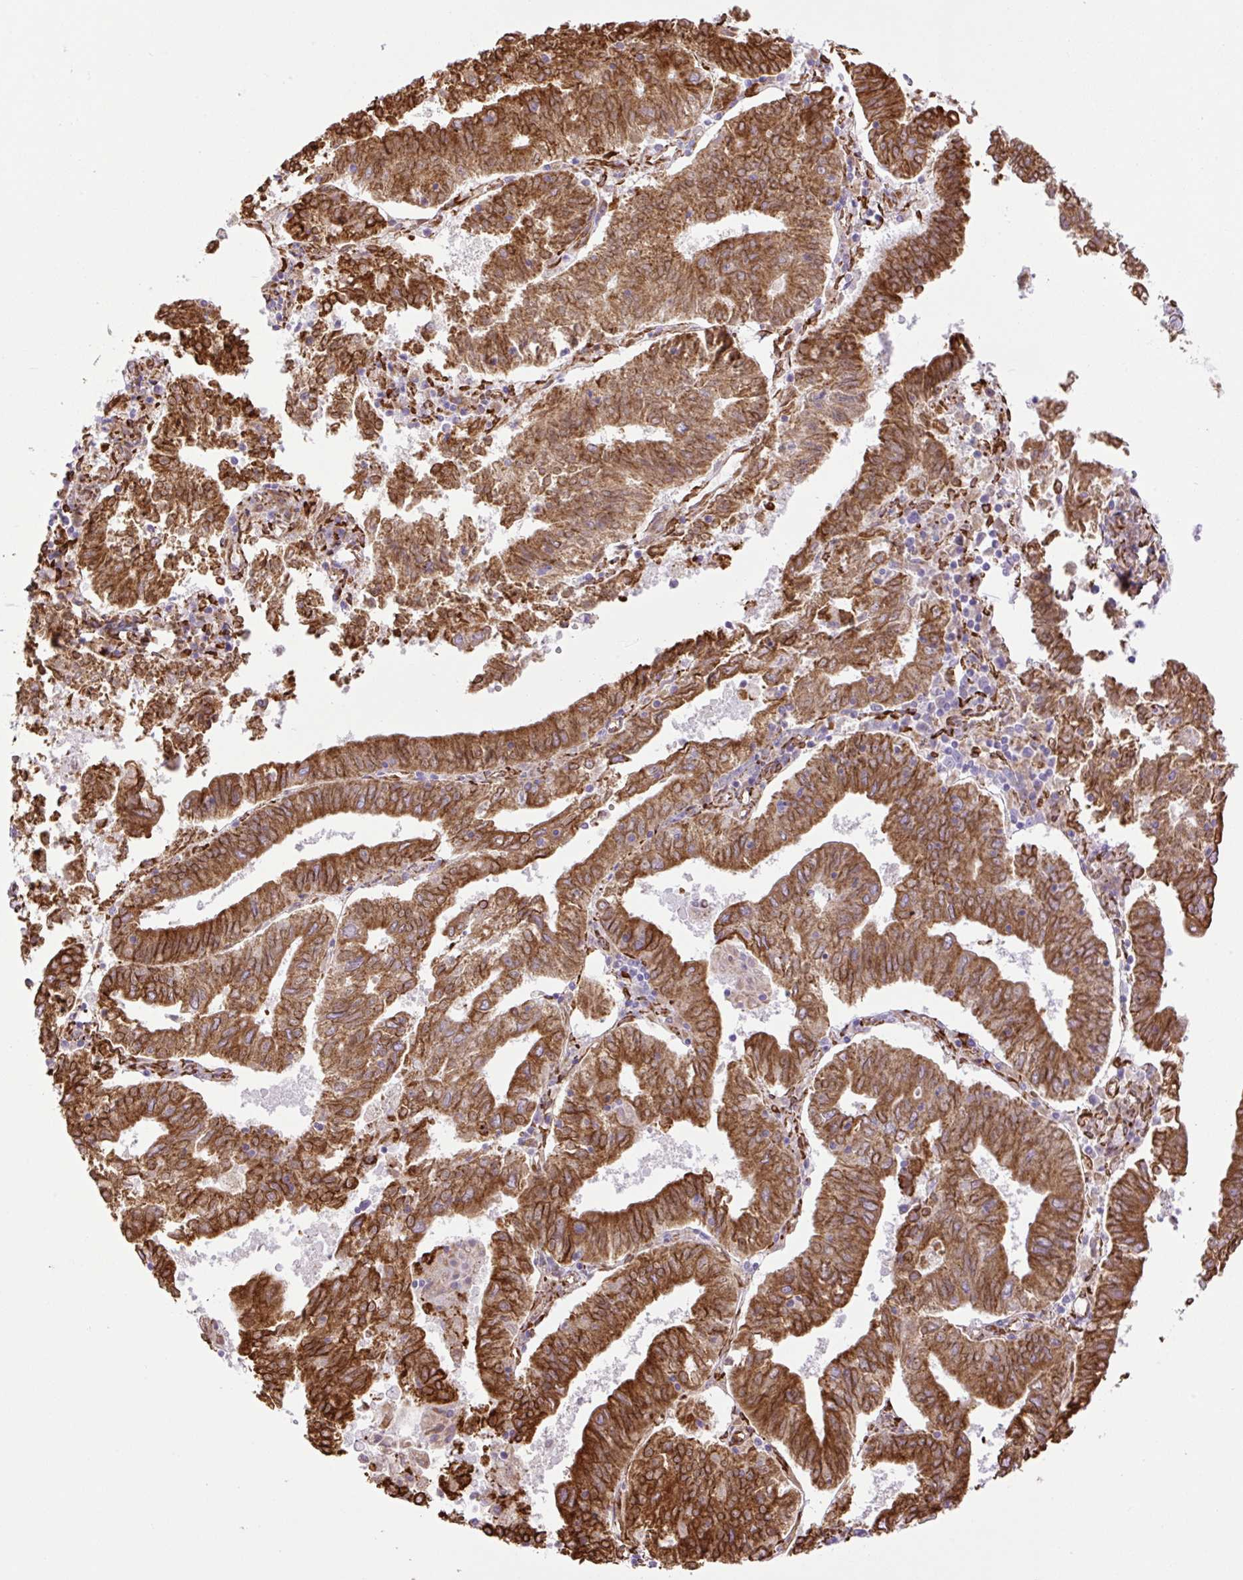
{"staining": {"intensity": "strong", "quantity": ">75%", "location": "cytoplasmic/membranous"}, "tissue": "endometrial cancer", "cell_type": "Tumor cells", "image_type": "cancer", "snomed": [{"axis": "morphology", "description": "Adenocarcinoma, NOS"}, {"axis": "topography", "description": "Endometrium"}], "caption": "This photomicrograph exhibits immunohistochemistry (IHC) staining of human endometrial adenocarcinoma, with high strong cytoplasmic/membranous expression in about >75% of tumor cells.", "gene": "RAB30", "patient": {"sex": "female", "age": 82}}